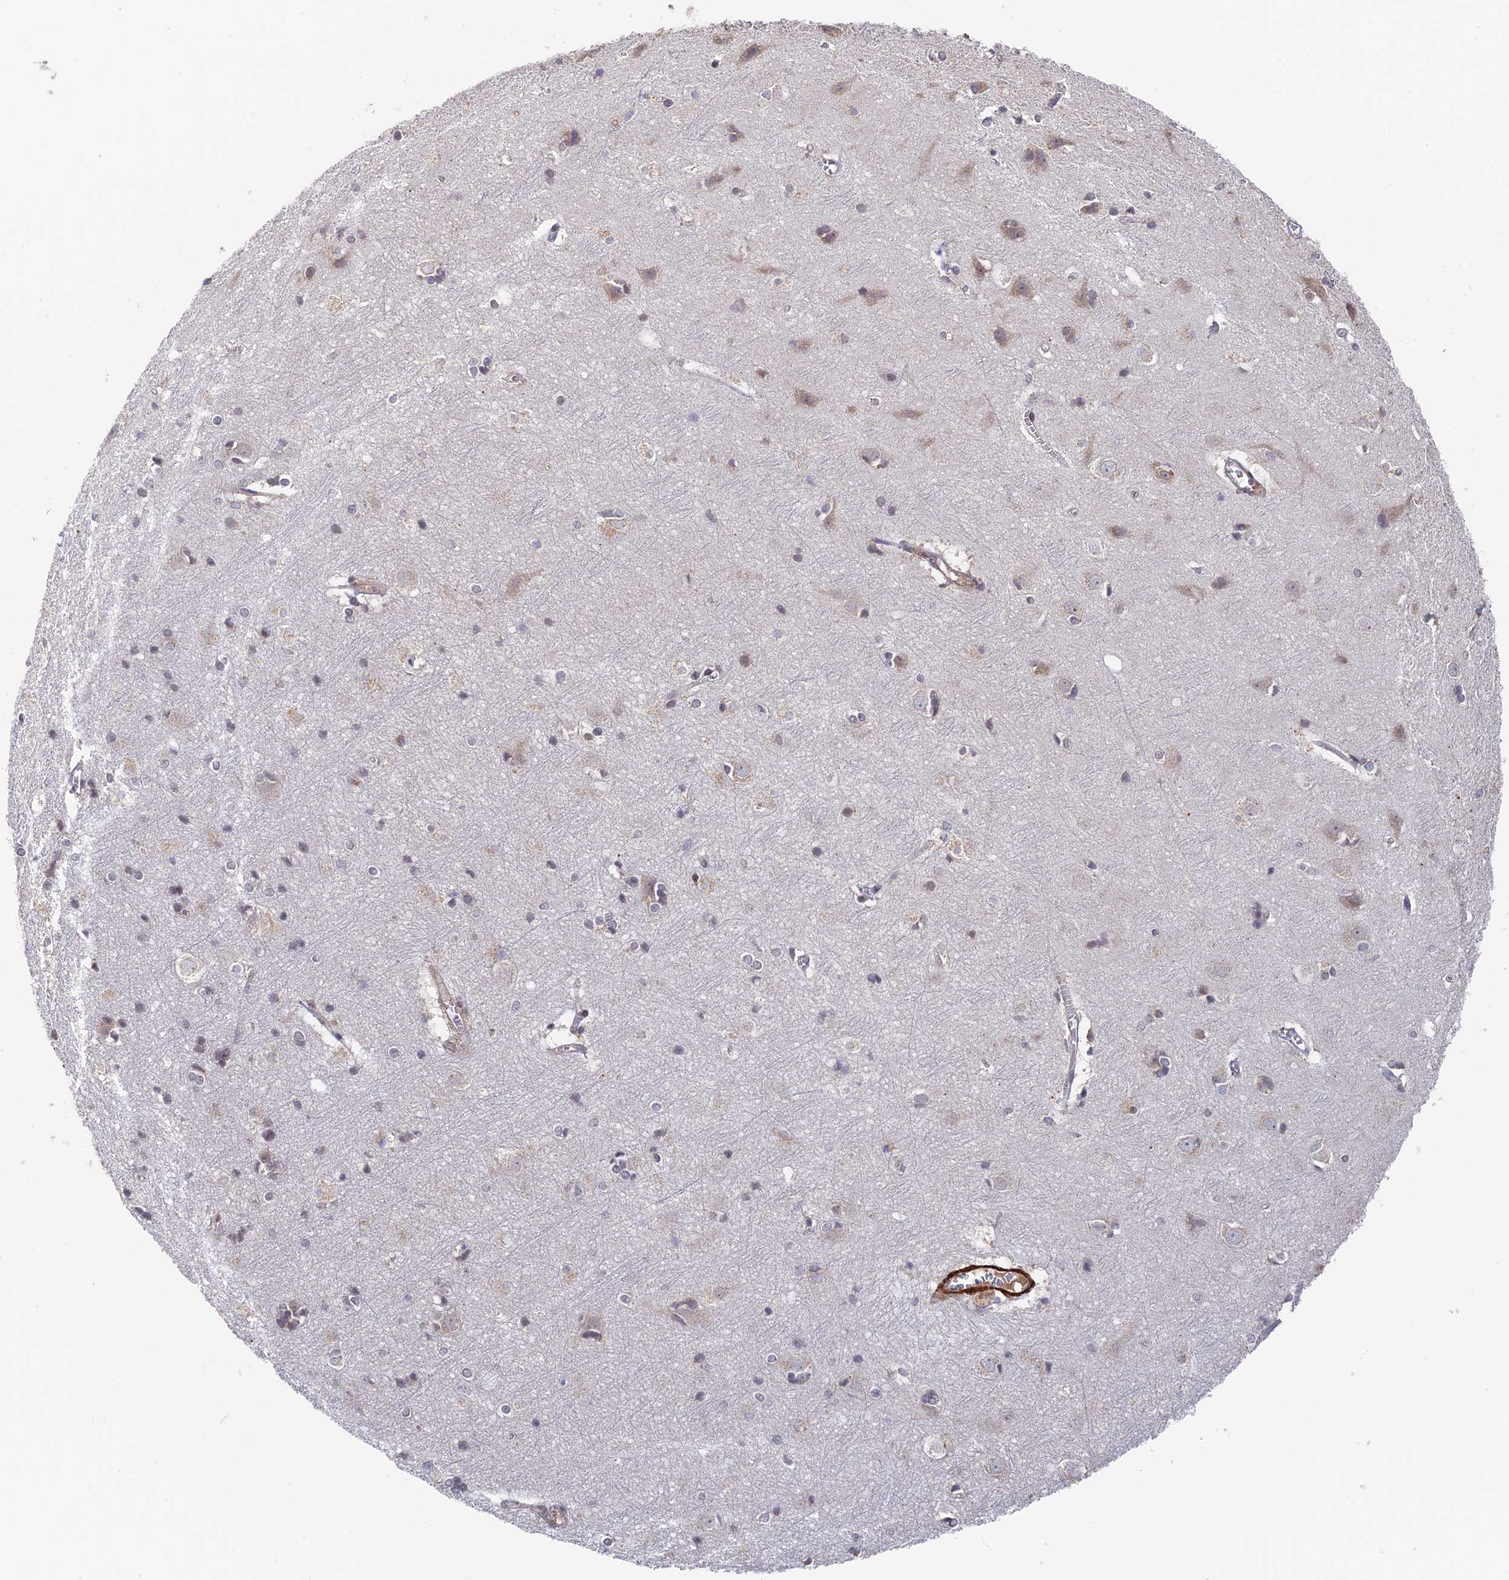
{"staining": {"intensity": "negative", "quantity": "none", "location": "none"}, "tissue": "cerebral cortex", "cell_type": "Endothelial cells", "image_type": "normal", "snomed": [{"axis": "morphology", "description": "Normal tissue, NOS"}, {"axis": "topography", "description": "Cerebral cortex"}], "caption": "This is a photomicrograph of immunohistochemistry (IHC) staining of normal cerebral cortex, which shows no staining in endothelial cells. Brightfield microscopy of immunohistochemistry stained with DAB (brown) and hematoxylin (blue), captured at high magnification.", "gene": "ZNF320", "patient": {"sex": "male", "age": 54}}